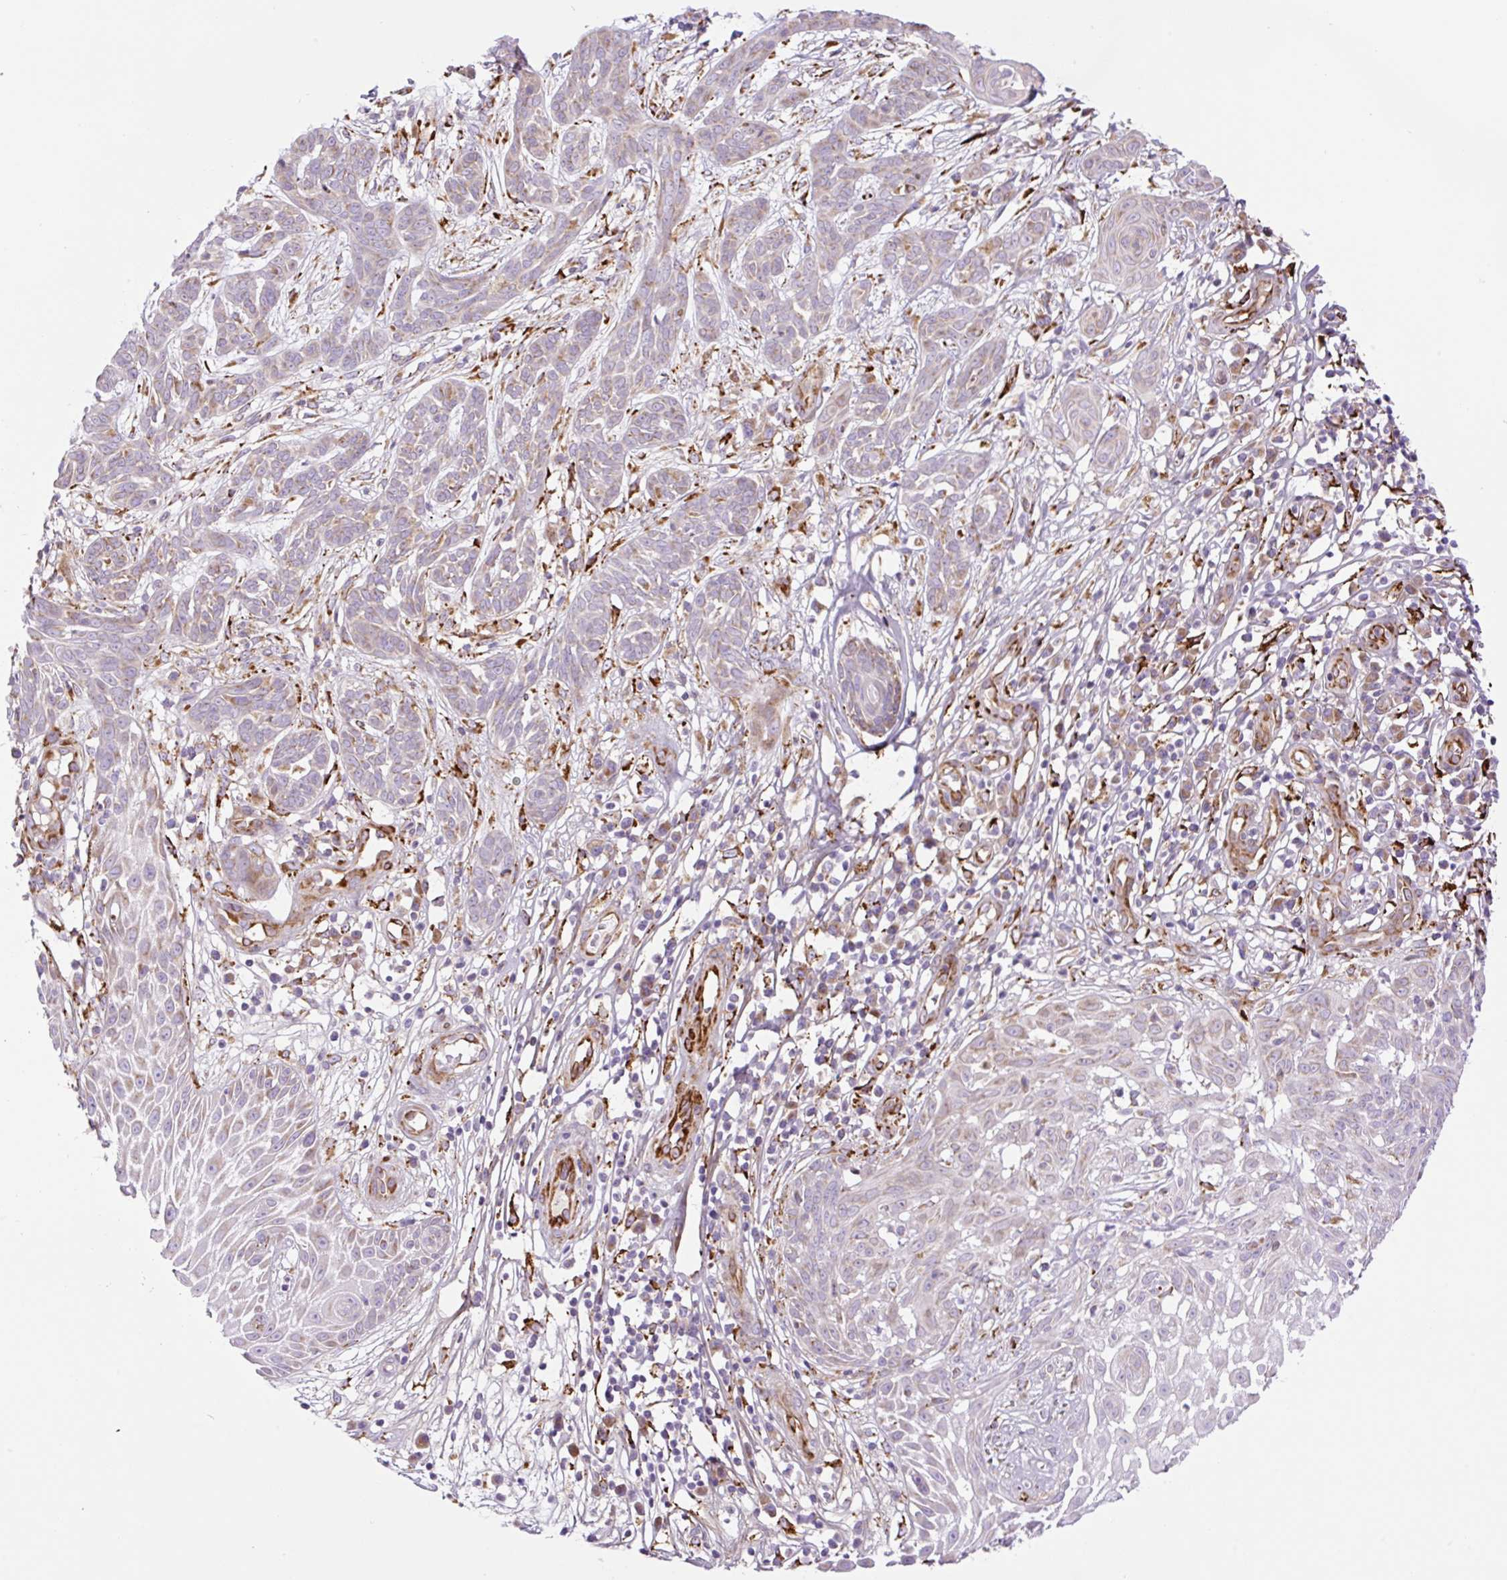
{"staining": {"intensity": "negative", "quantity": "none", "location": "none"}, "tissue": "skin cancer", "cell_type": "Tumor cells", "image_type": "cancer", "snomed": [{"axis": "morphology", "description": "Basal cell carcinoma"}, {"axis": "topography", "description": "Skin"}, {"axis": "topography", "description": "Skin, foot"}], "caption": "Skin cancer (basal cell carcinoma) stained for a protein using immunohistochemistry shows no staining tumor cells.", "gene": "RAB30", "patient": {"sex": "female", "age": 86}}